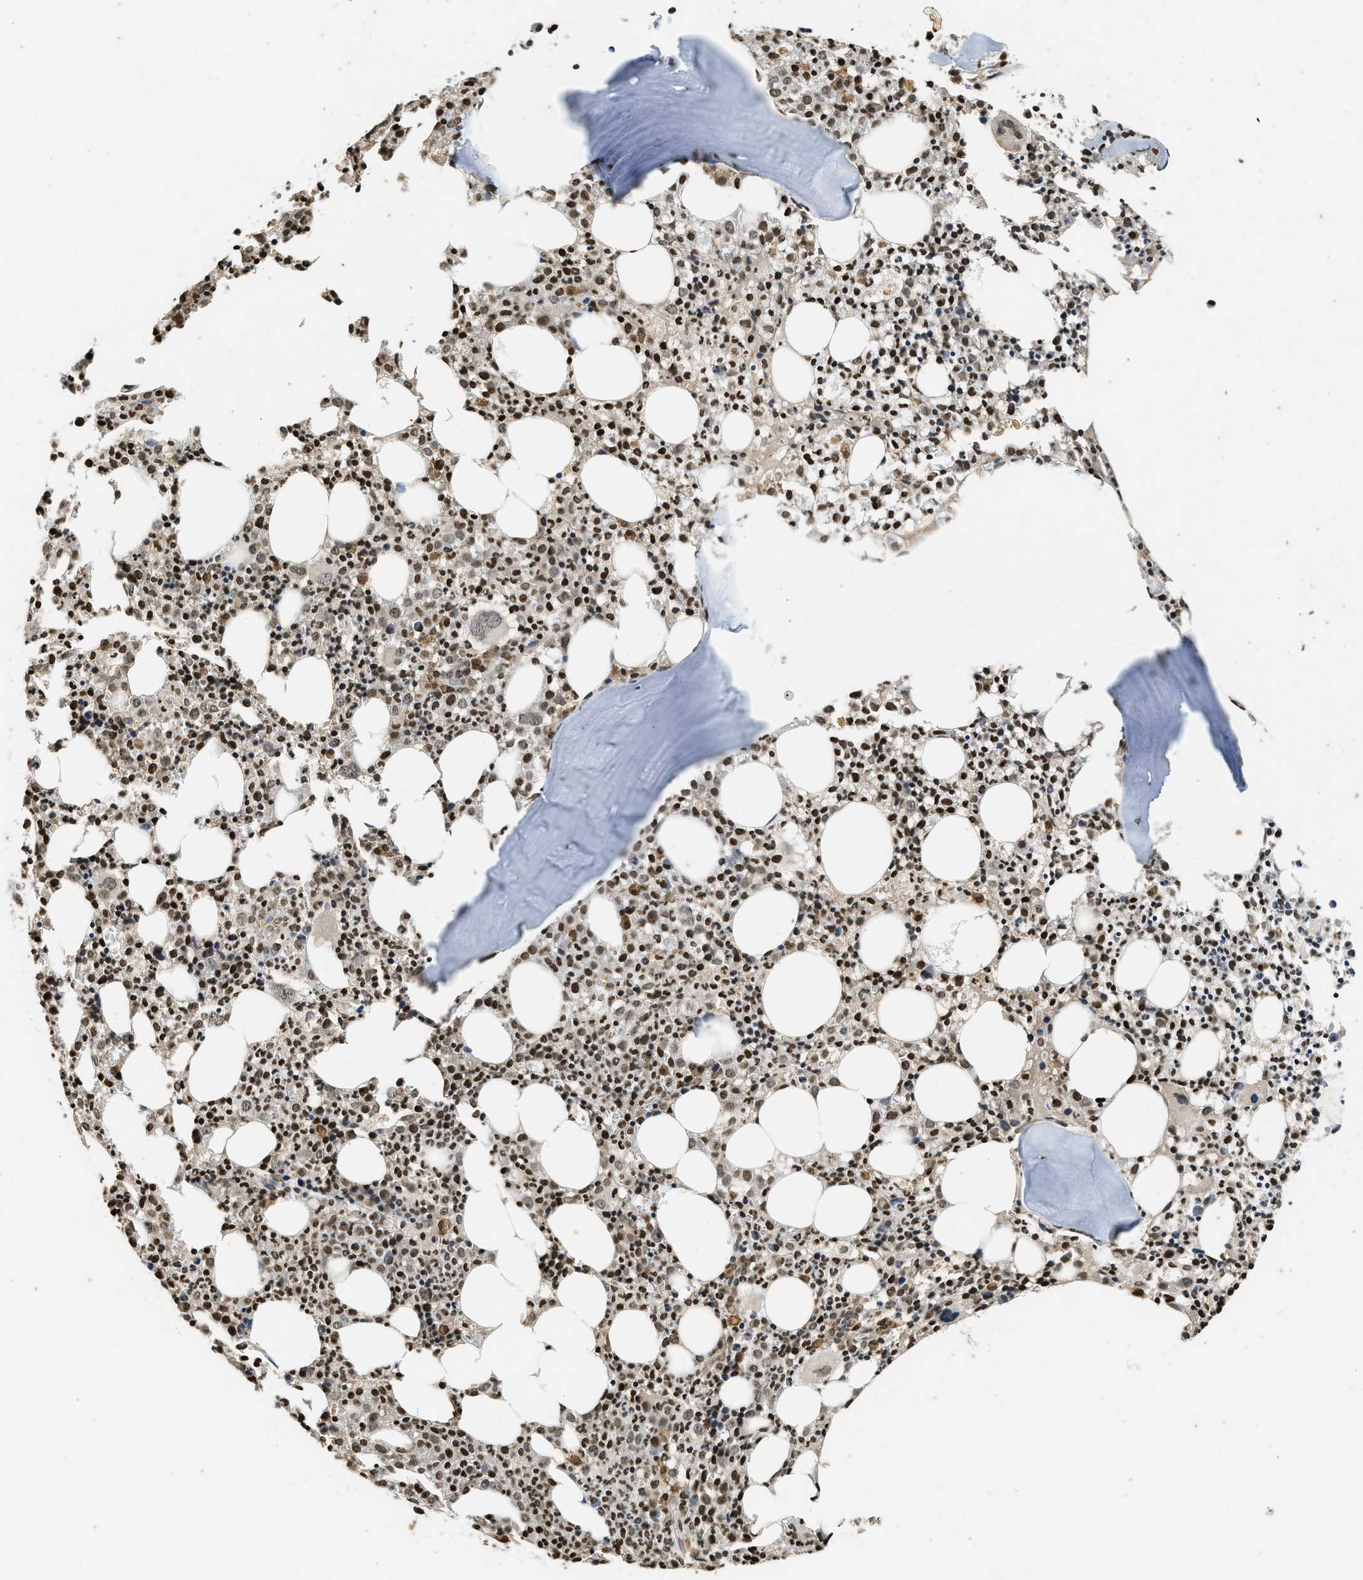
{"staining": {"intensity": "moderate", "quantity": ">75%", "location": "nuclear"}, "tissue": "bone marrow", "cell_type": "Hematopoietic cells", "image_type": "normal", "snomed": [{"axis": "morphology", "description": "Normal tissue, NOS"}, {"axis": "morphology", "description": "Inflammation, NOS"}, {"axis": "topography", "description": "Bone marrow"}], "caption": "About >75% of hematopoietic cells in normal human bone marrow display moderate nuclear protein positivity as visualized by brown immunohistochemical staining.", "gene": "SIAH1", "patient": {"sex": "male", "age": 25}}